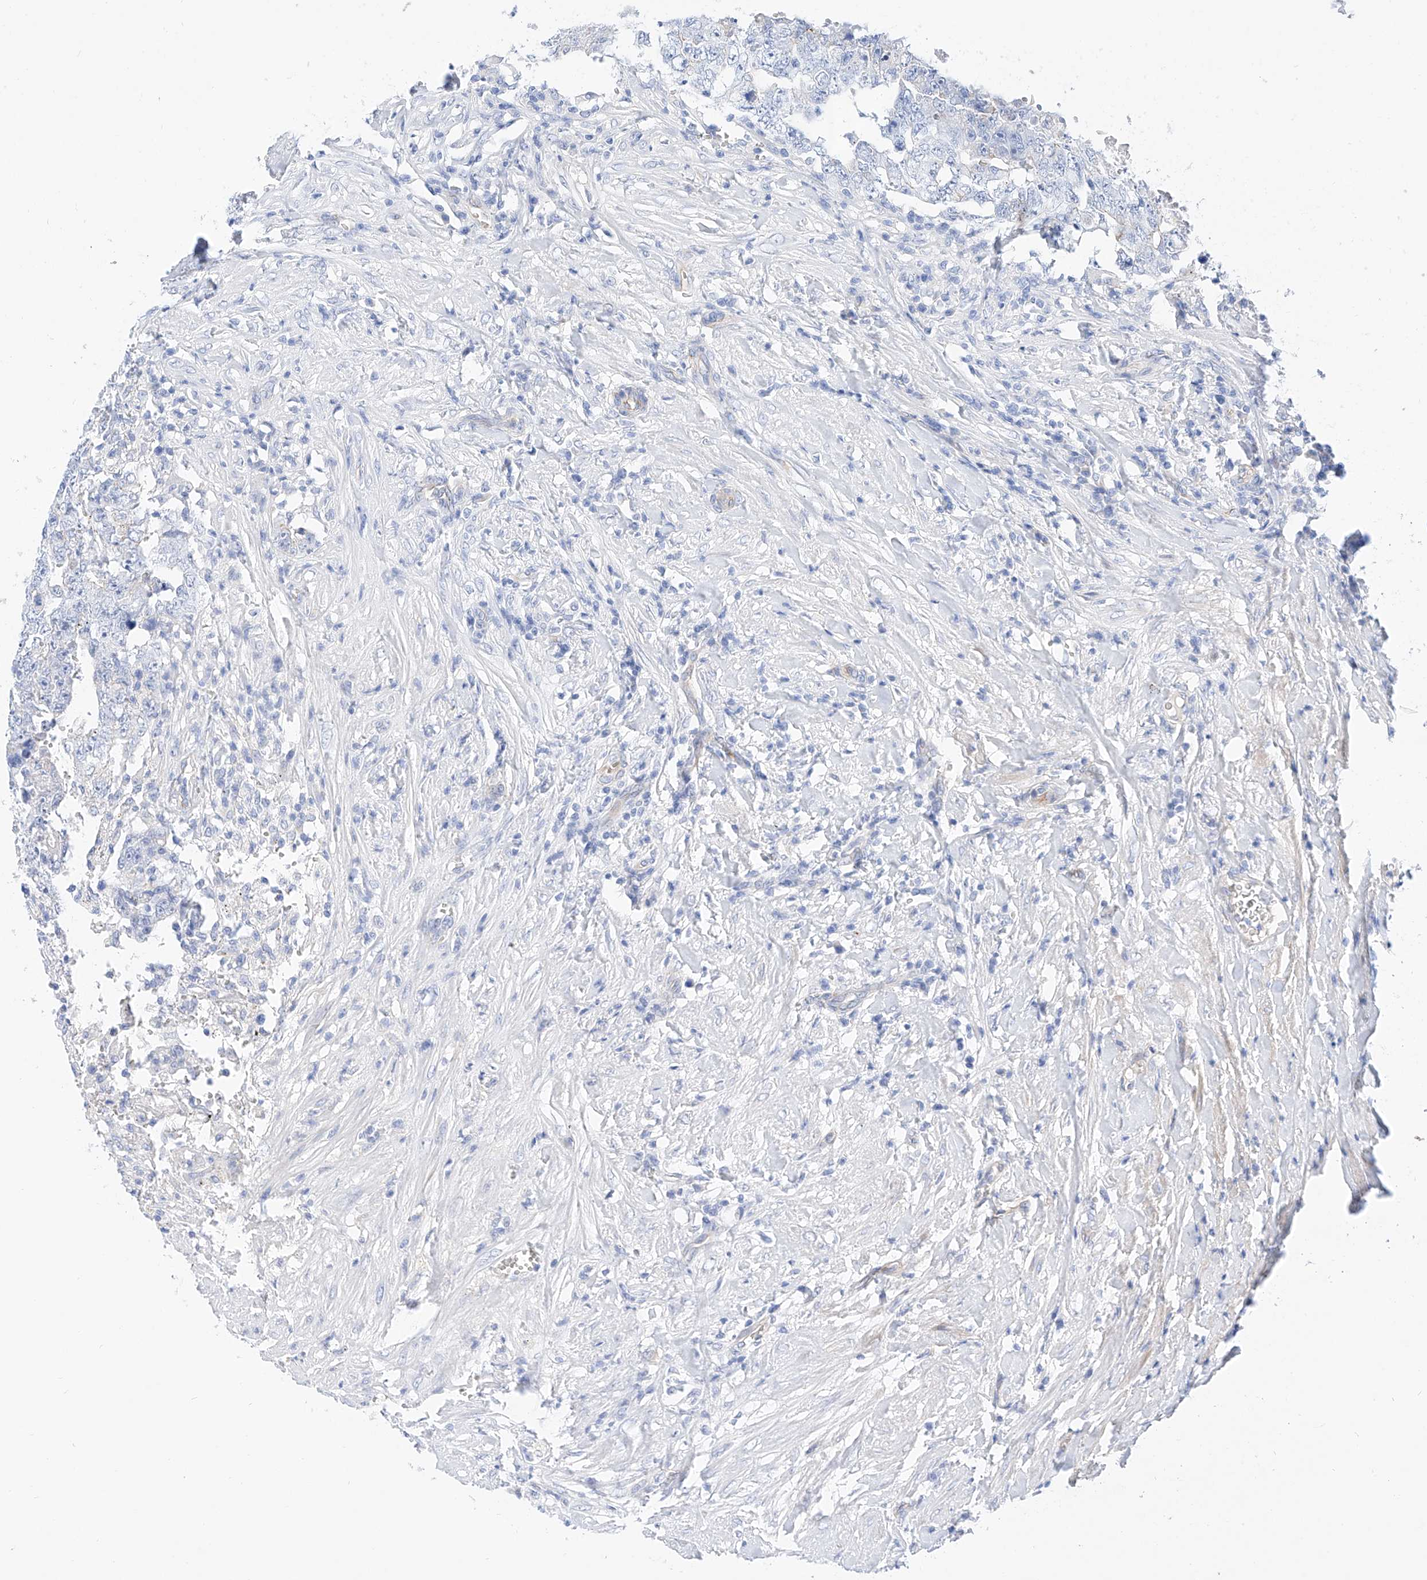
{"staining": {"intensity": "negative", "quantity": "none", "location": "none"}, "tissue": "testis cancer", "cell_type": "Tumor cells", "image_type": "cancer", "snomed": [{"axis": "morphology", "description": "Carcinoma, Embryonal, NOS"}, {"axis": "topography", "description": "Testis"}], "caption": "An immunohistochemistry micrograph of testis cancer (embryonal carcinoma) is shown. There is no staining in tumor cells of testis cancer (embryonal carcinoma).", "gene": "SBSPON", "patient": {"sex": "male", "age": 26}}